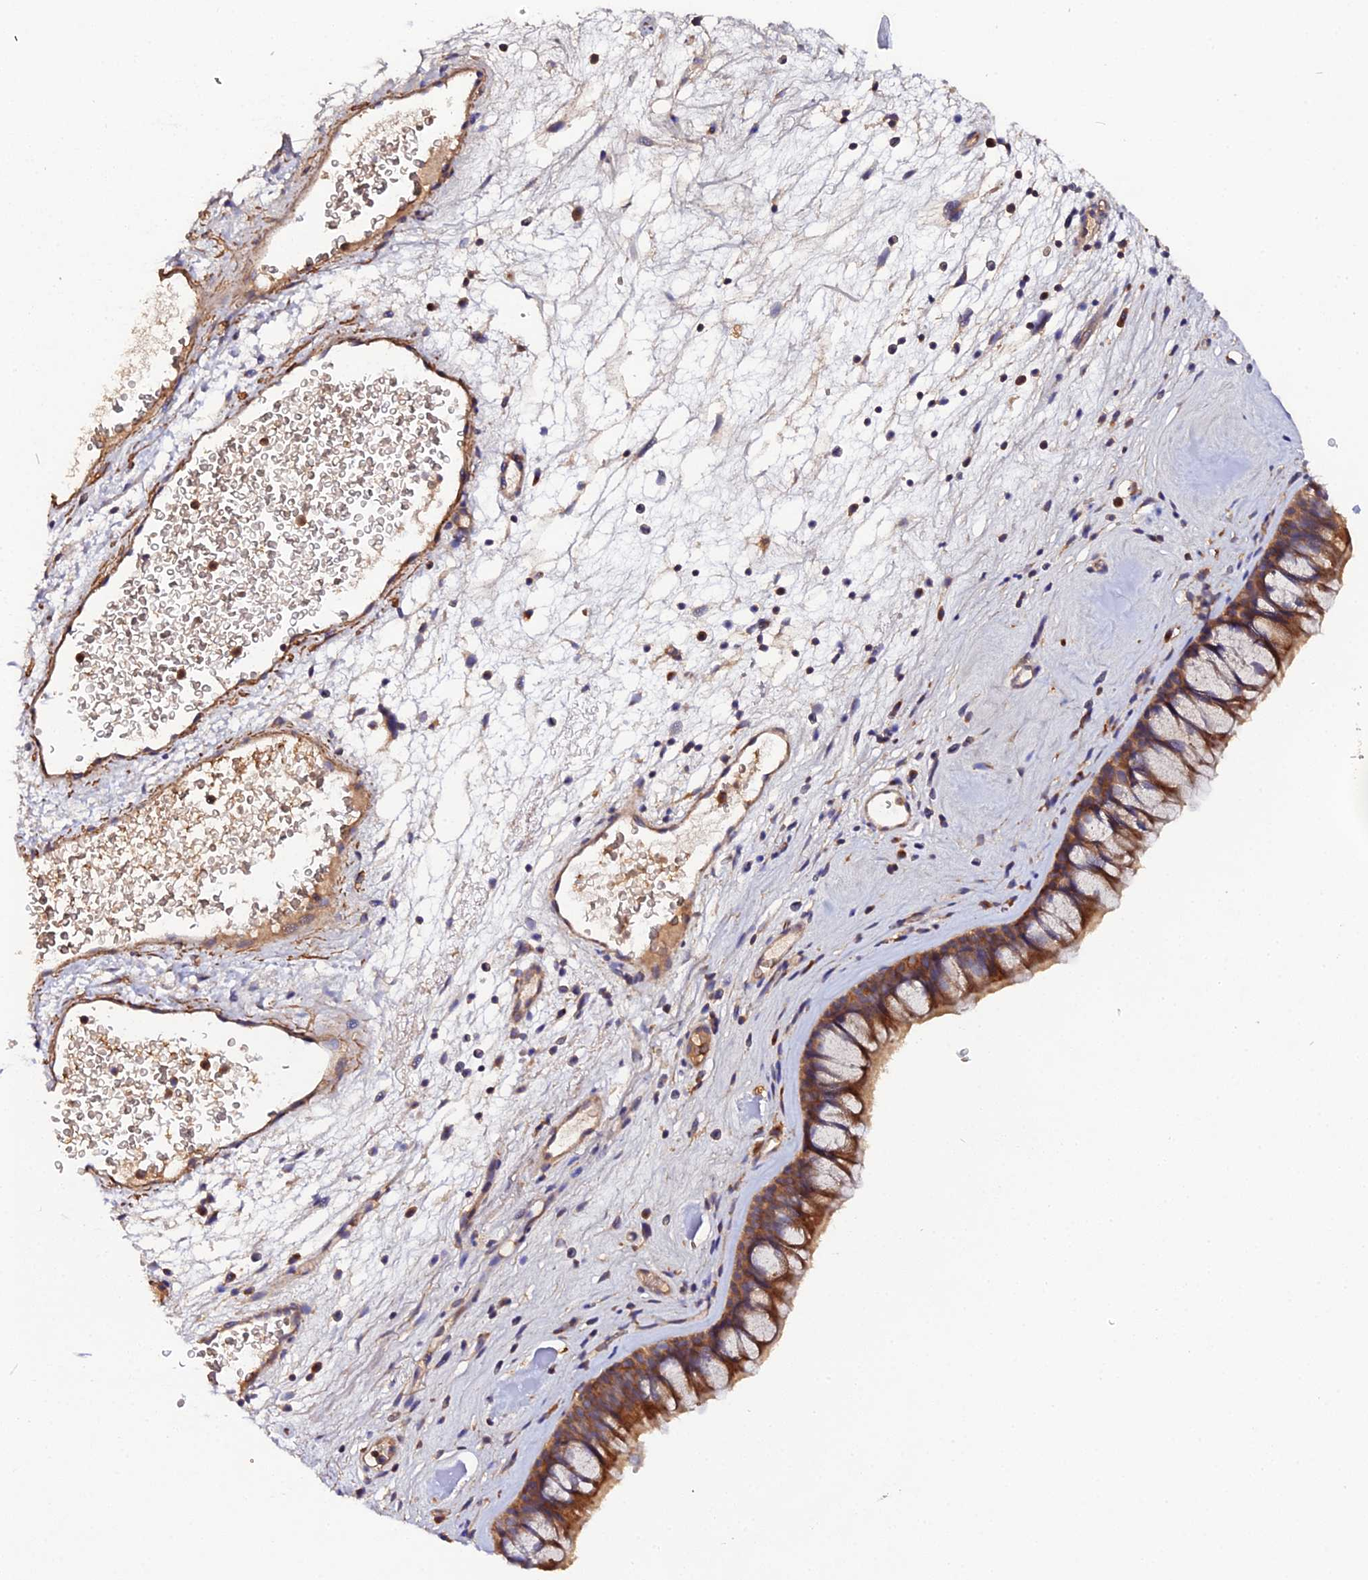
{"staining": {"intensity": "strong", "quantity": ">75%", "location": "cytoplasmic/membranous"}, "tissue": "nasopharynx", "cell_type": "Respiratory epithelial cells", "image_type": "normal", "snomed": [{"axis": "morphology", "description": "Normal tissue, NOS"}, {"axis": "morphology", "description": "Inflammation, NOS"}, {"axis": "morphology", "description": "Malignant melanoma, Metastatic site"}, {"axis": "topography", "description": "Nasopharynx"}], "caption": "Protein analysis of benign nasopharynx reveals strong cytoplasmic/membranous positivity in approximately >75% of respiratory epithelial cells.", "gene": "TRIM26", "patient": {"sex": "male", "age": 70}}